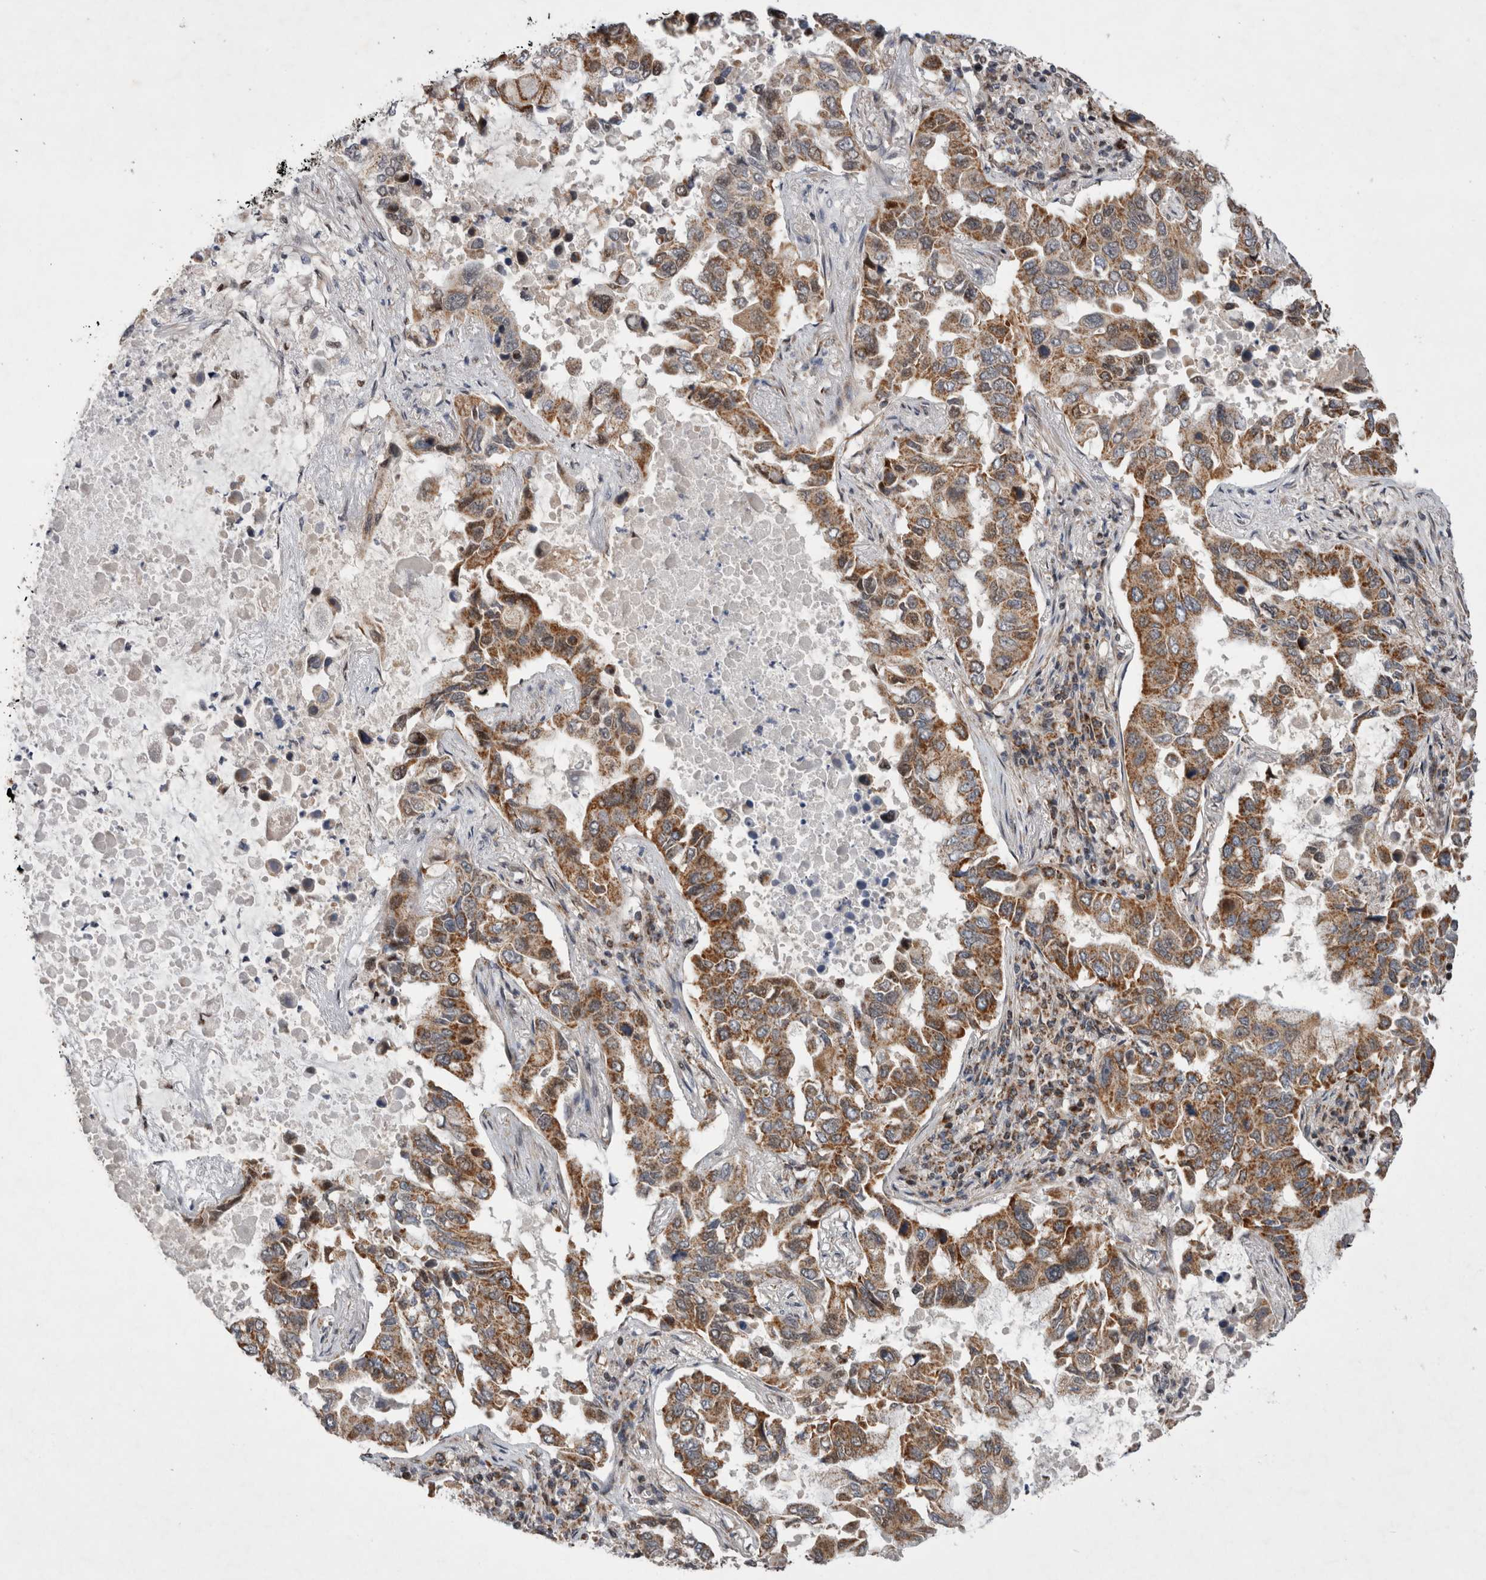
{"staining": {"intensity": "moderate", "quantity": ">75%", "location": "cytoplasmic/membranous"}, "tissue": "lung cancer", "cell_type": "Tumor cells", "image_type": "cancer", "snomed": [{"axis": "morphology", "description": "Adenocarcinoma, NOS"}, {"axis": "topography", "description": "Lung"}], "caption": "This histopathology image shows immunohistochemistry (IHC) staining of lung adenocarcinoma, with medium moderate cytoplasmic/membranous staining in about >75% of tumor cells.", "gene": "MRPL37", "patient": {"sex": "male", "age": 64}}